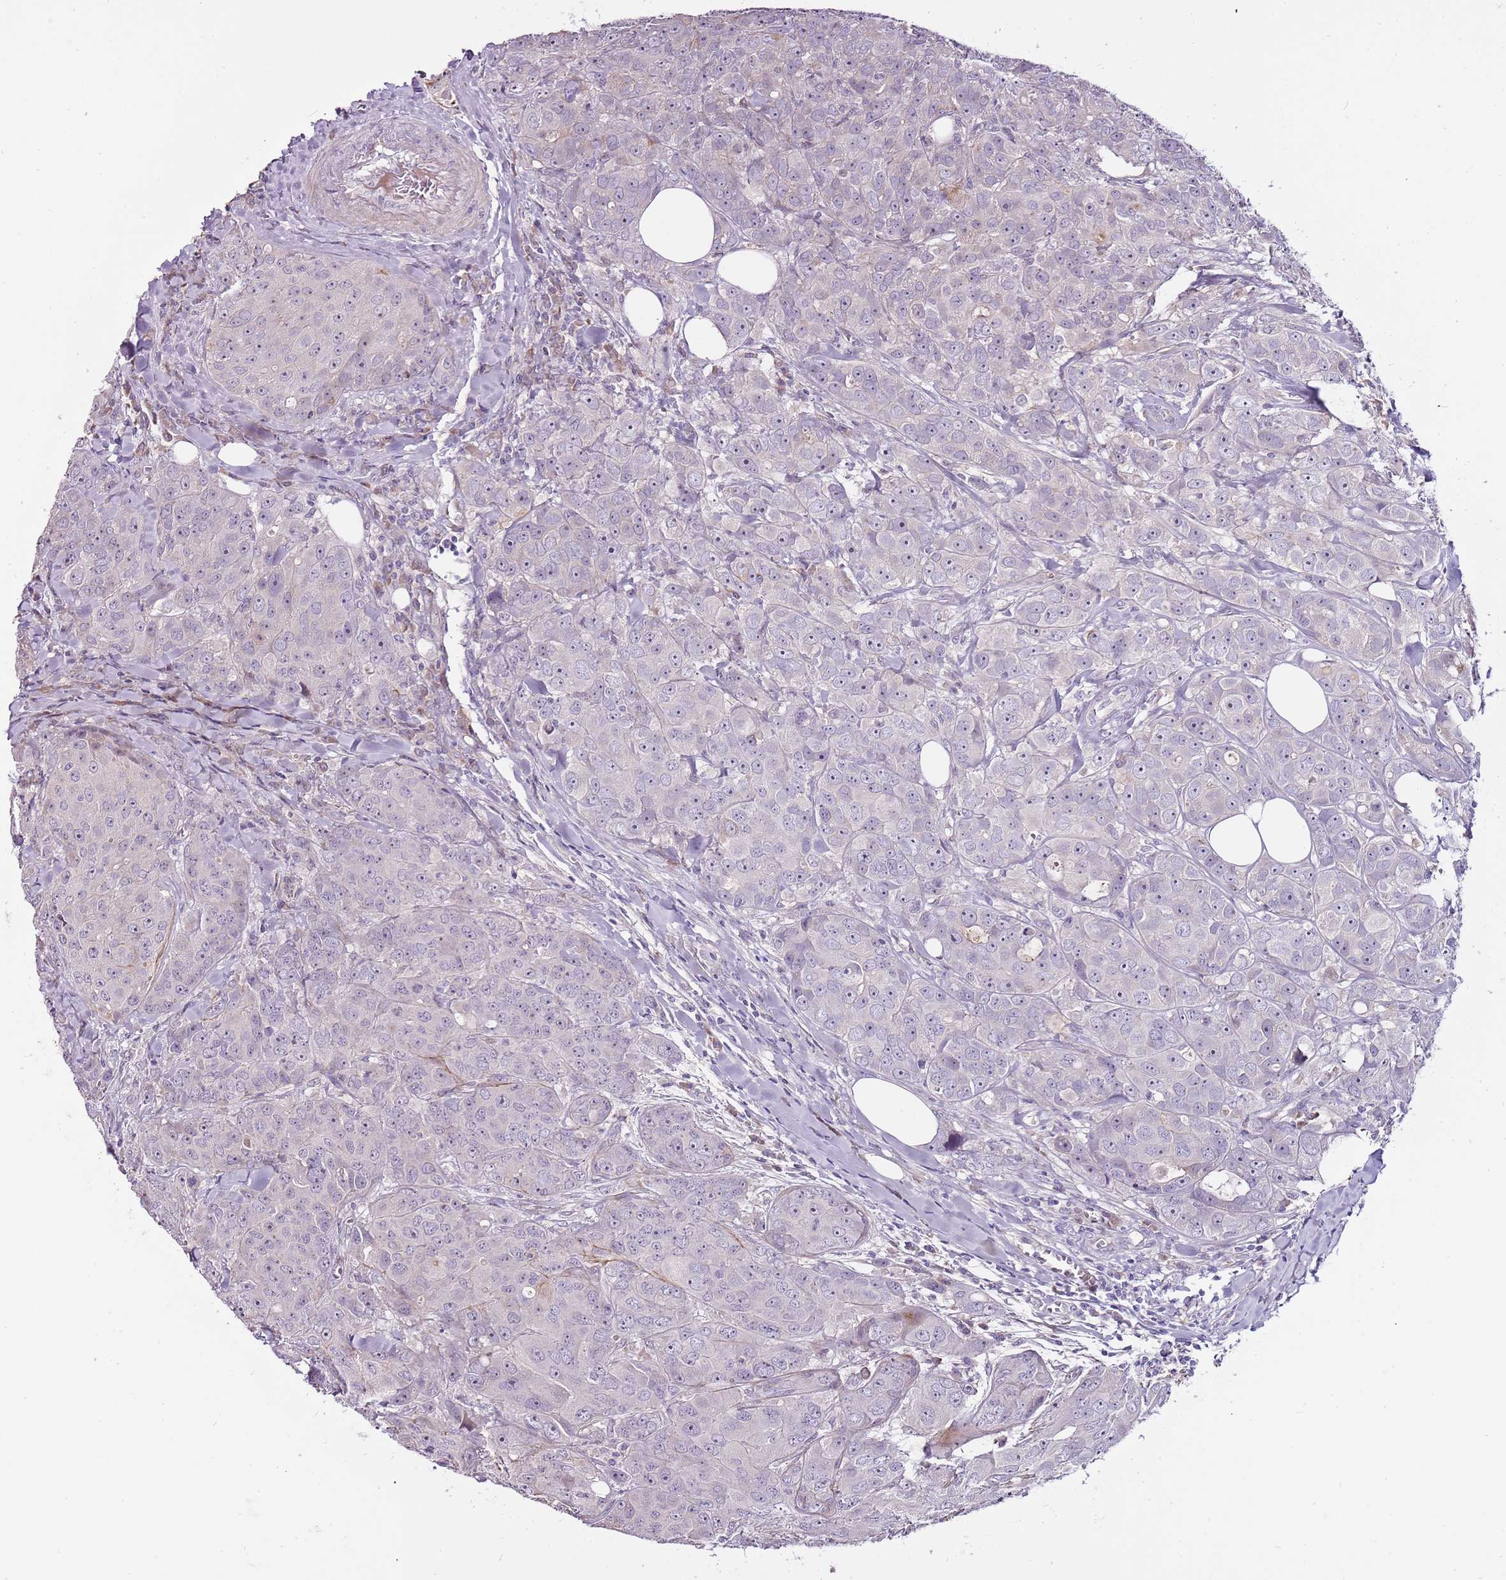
{"staining": {"intensity": "negative", "quantity": "none", "location": "none"}, "tissue": "breast cancer", "cell_type": "Tumor cells", "image_type": "cancer", "snomed": [{"axis": "morphology", "description": "Duct carcinoma"}, {"axis": "topography", "description": "Breast"}], "caption": "Tumor cells are negative for protein expression in human breast cancer (invasive ductal carcinoma). (IHC, brightfield microscopy, high magnification).", "gene": "NKX2-3", "patient": {"sex": "female", "age": 43}}